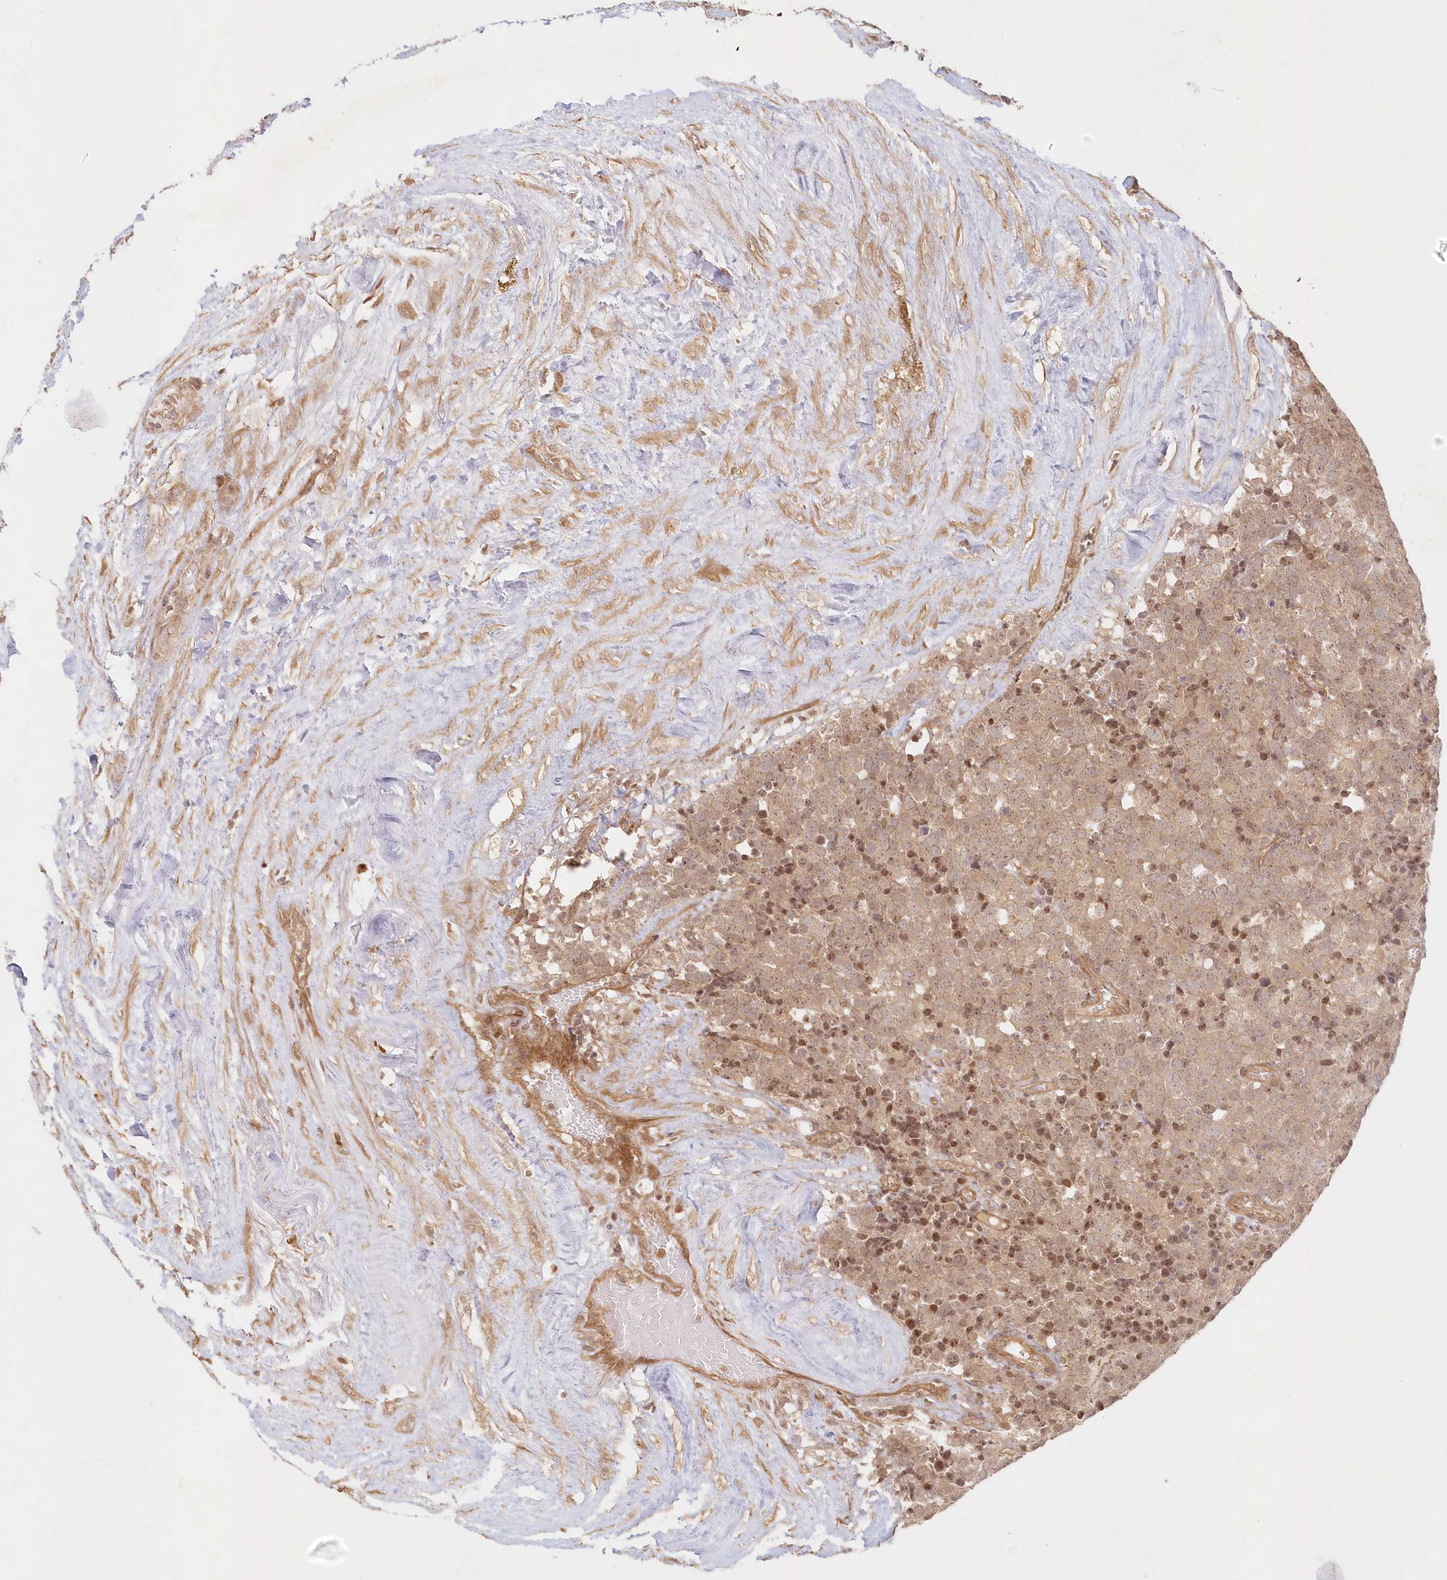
{"staining": {"intensity": "moderate", "quantity": ">75%", "location": "cytoplasmic/membranous"}, "tissue": "testis cancer", "cell_type": "Tumor cells", "image_type": "cancer", "snomed": [{"axis": "morphology", "description": "Seminoma, NOS"}, {"axis": "topography", "description": "Testis"}], "caption": "Protein staining reveals moderate cytoplasmic/membranous expression in approximately >75% of tumor cells in testis cancer (seminoma).", "gene": "KIAA0232", "patient": {"sex": "male", "age": 71}}